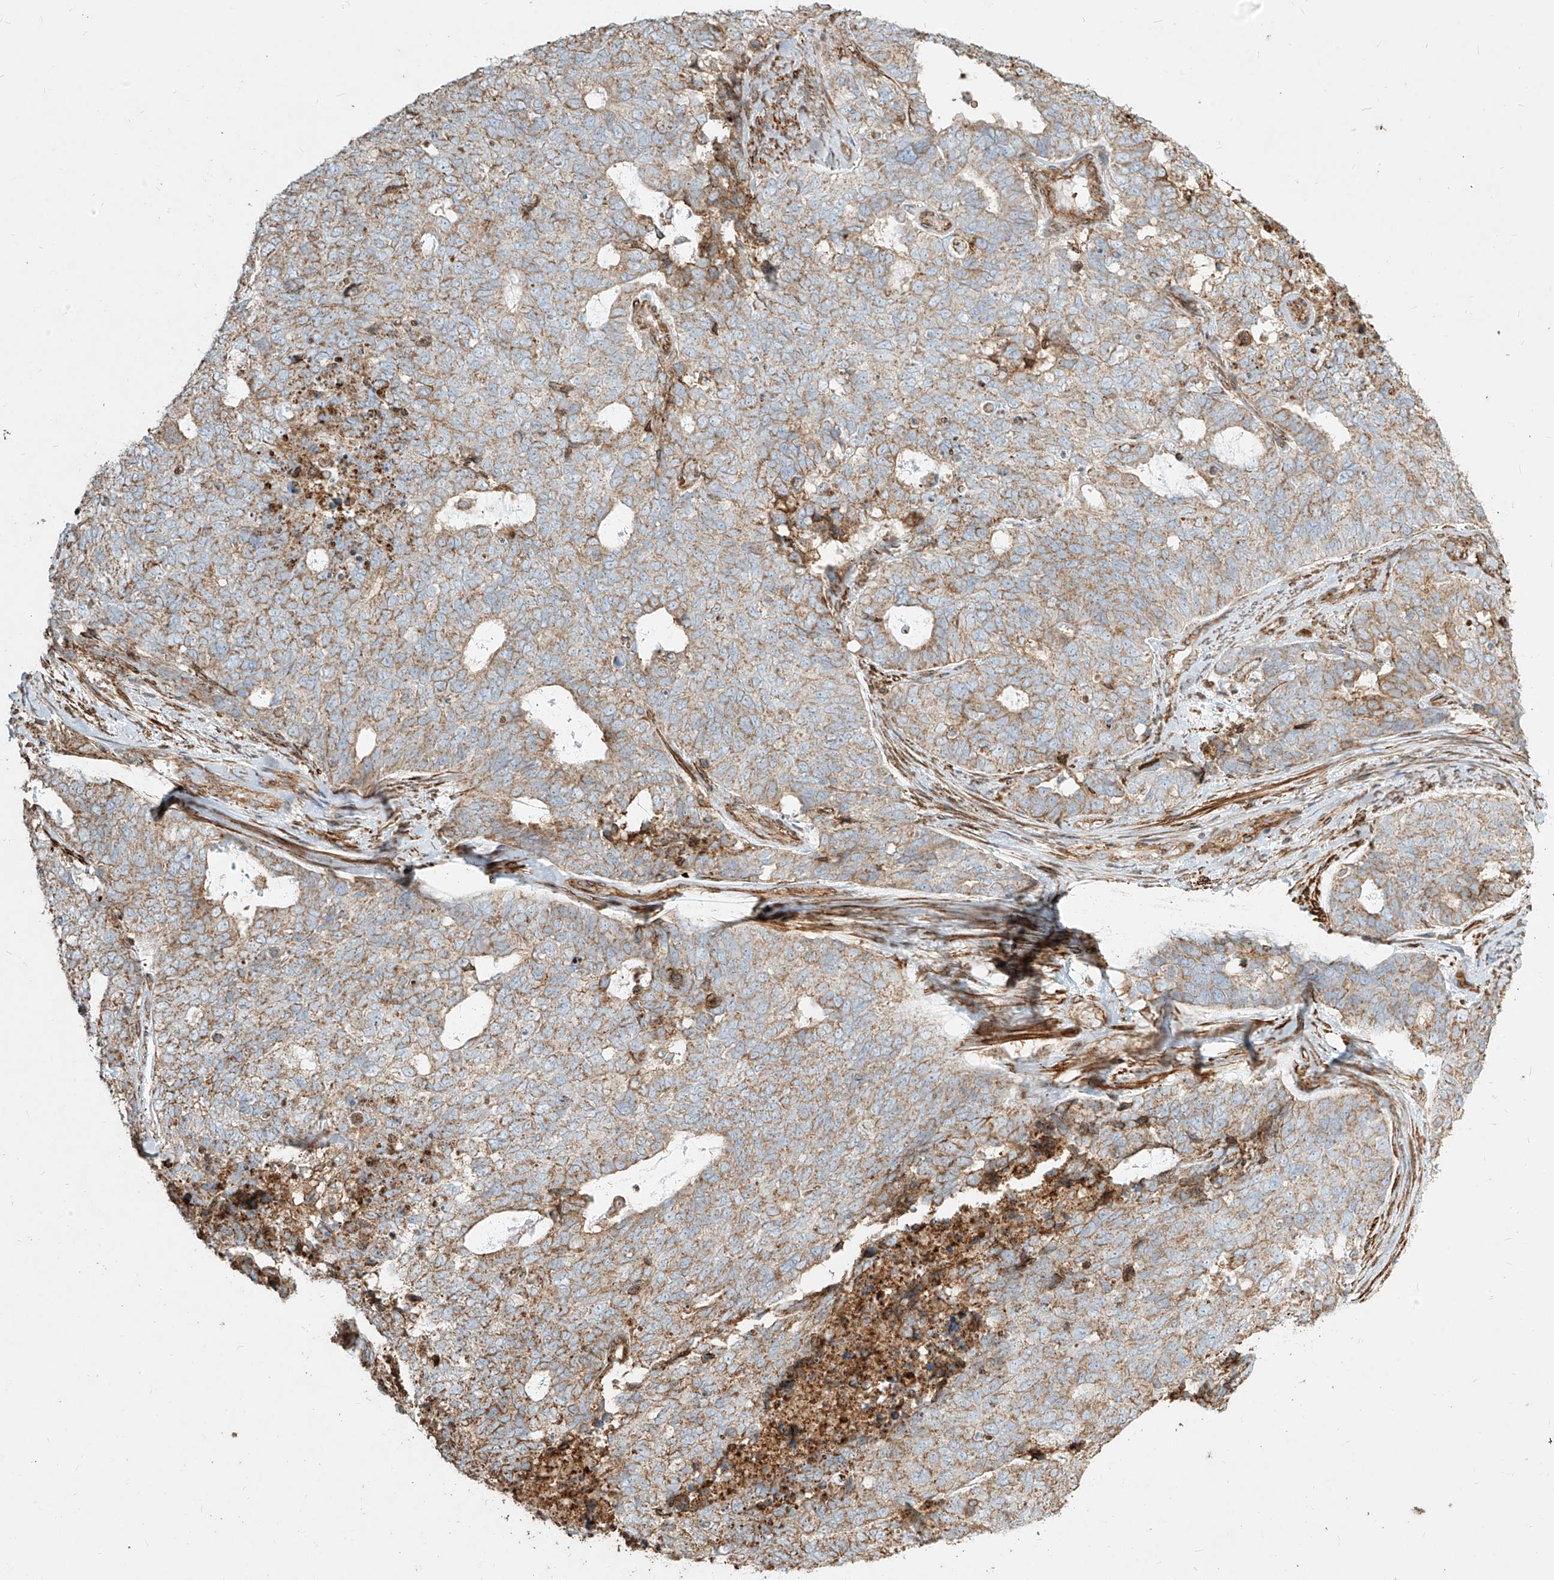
{"staining": {"intensity": "moderate", "quantity": "<25%", "location": "cytoplasmic/membranous"}, "tissue": "cervical cancer", "cell_type": "Tumor cells", "image_type": "cancer", "snomed": [{"axis": "morphology", "description": "Squamous cell carcinoma, NOS"}, {"axis": "topography", "description": "Cervix"}], "caption": "The micrograph shows a brown stain indicating the presence of a protein in the cytoplasmic/membranous of tumor cells in cervical cancer (squamous cell carcinoma). (Stains: DAB (3,3'-diaminobenzidine) in brown, nuclei in blue, Microscopy: brightfield microscopy at high magnification).", "gene": "MTX2", "patient": {"sex": "female", "age": 63}}